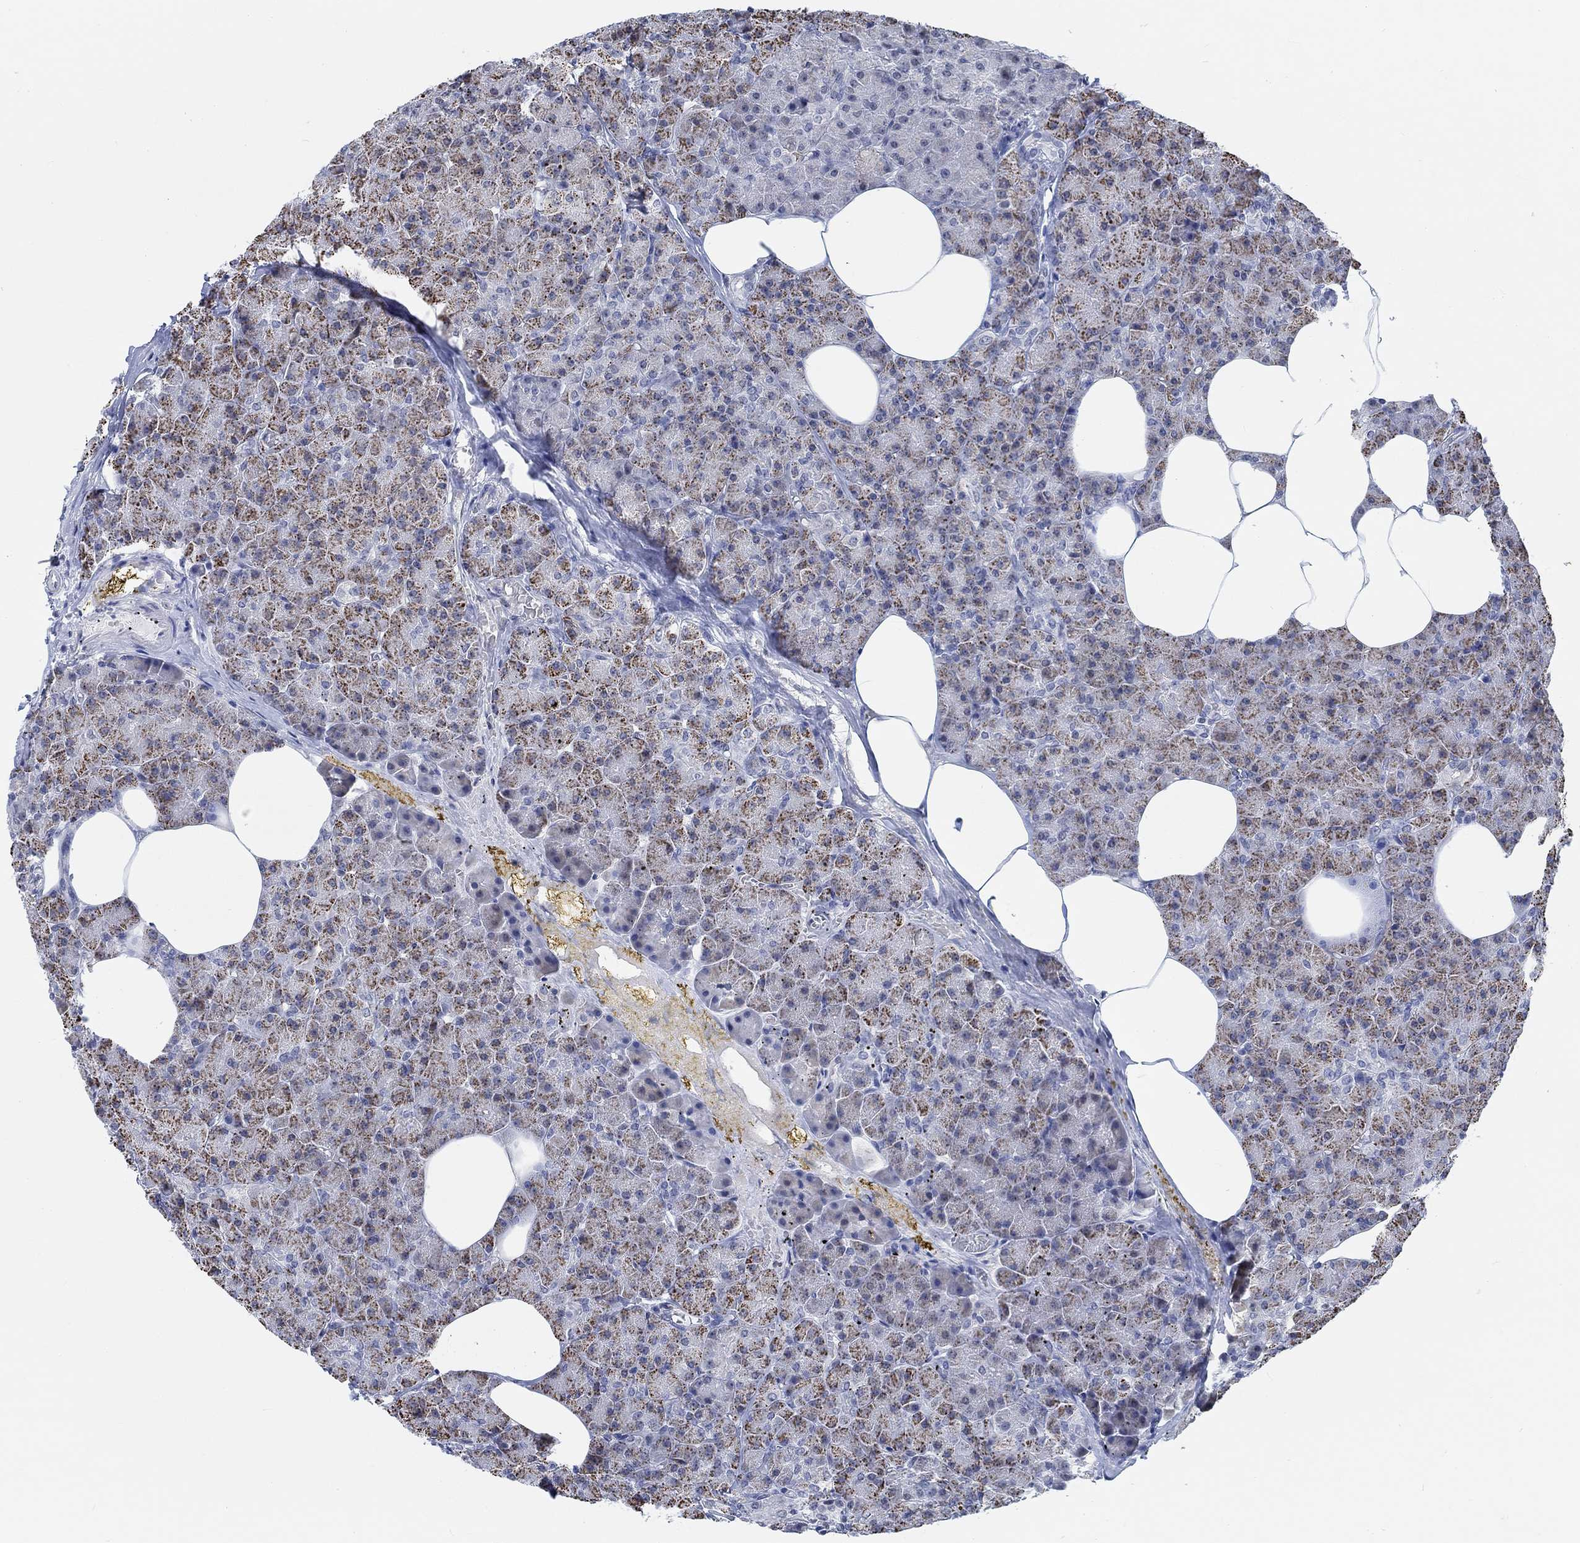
{"staining": {"intensity": "moderate", "quantity": "25%-75%", "location": "cytoplasmic/membranous"}, "tissue": "pancreas", "cell_type": "Exocrine glandular cells", "image_type": "normal", "snomed": [{"axis": "morphology", "description": "Normal tissue, NOS"}, {"axis": "topography", "description": "Pancreas"}], "caption": "Pancreas stained with immunohistochemistry shows moderate cytoplasmic/membranous expression in approximately 25%-75% of exocrine glandular cells.", "gene": "KCNH8", "patient": {"sex": "female", "age": 45}}